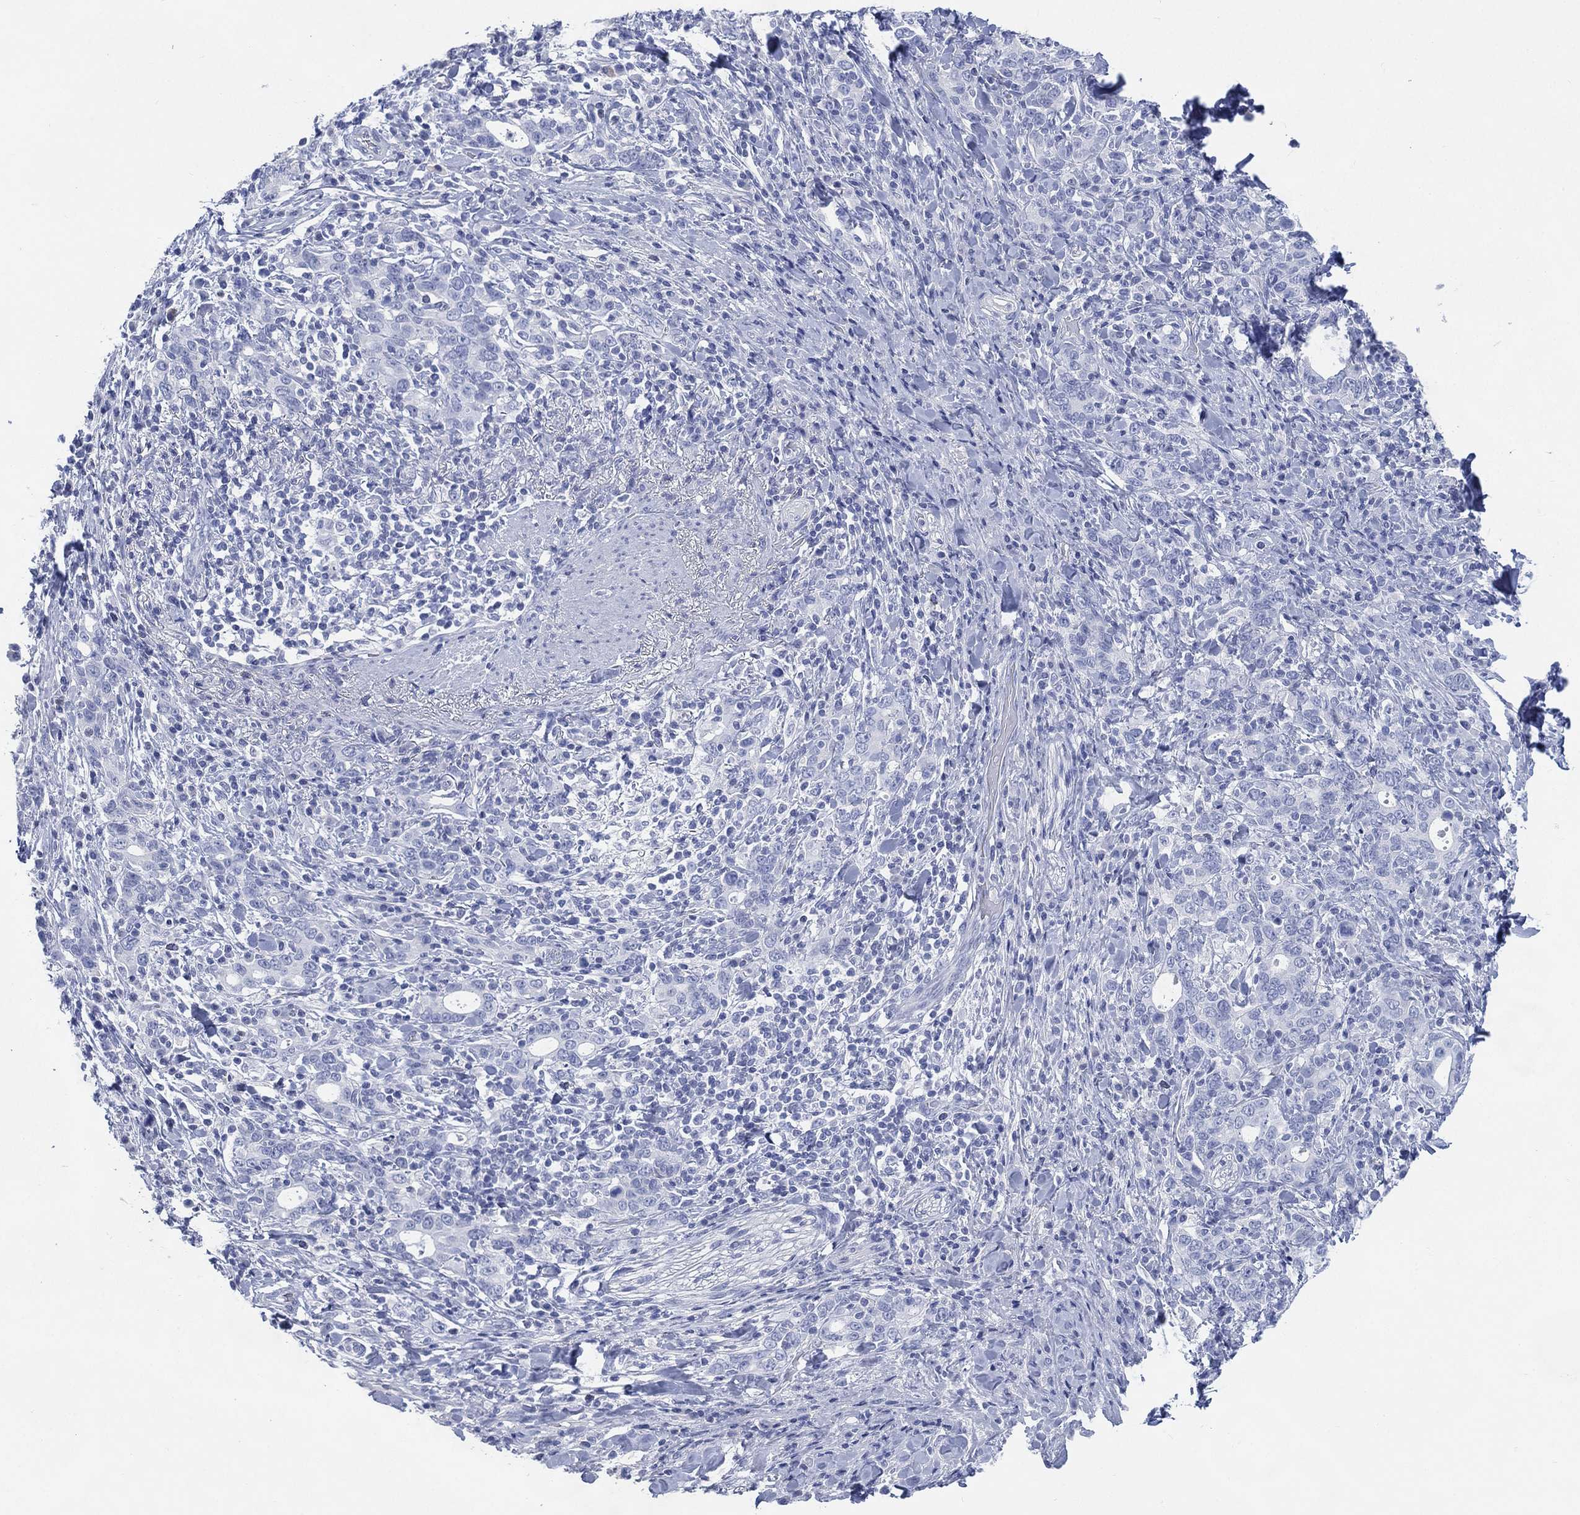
{"staining": {"intensity": "negative", "quantity": "none", "location": "none"}, "tissue": "stomach cancer", "cell_type": "Tumor cells", "image_type": "cancer", "snomed": [{"axis": "morphology", "description": "Adenocarcinoma, NOS"}, {"axis": "topography", "description": "Stomach"}], "caption": "DAB (3,3'-diaminobenzidine) immunohistochemical staining of adenocarcinoma (stomach) displays no significant positivity in tumor cells. Nuclei are stained in blue.", "gene": "TMEM247", "patient": {"sex": "male", "age": 79}}